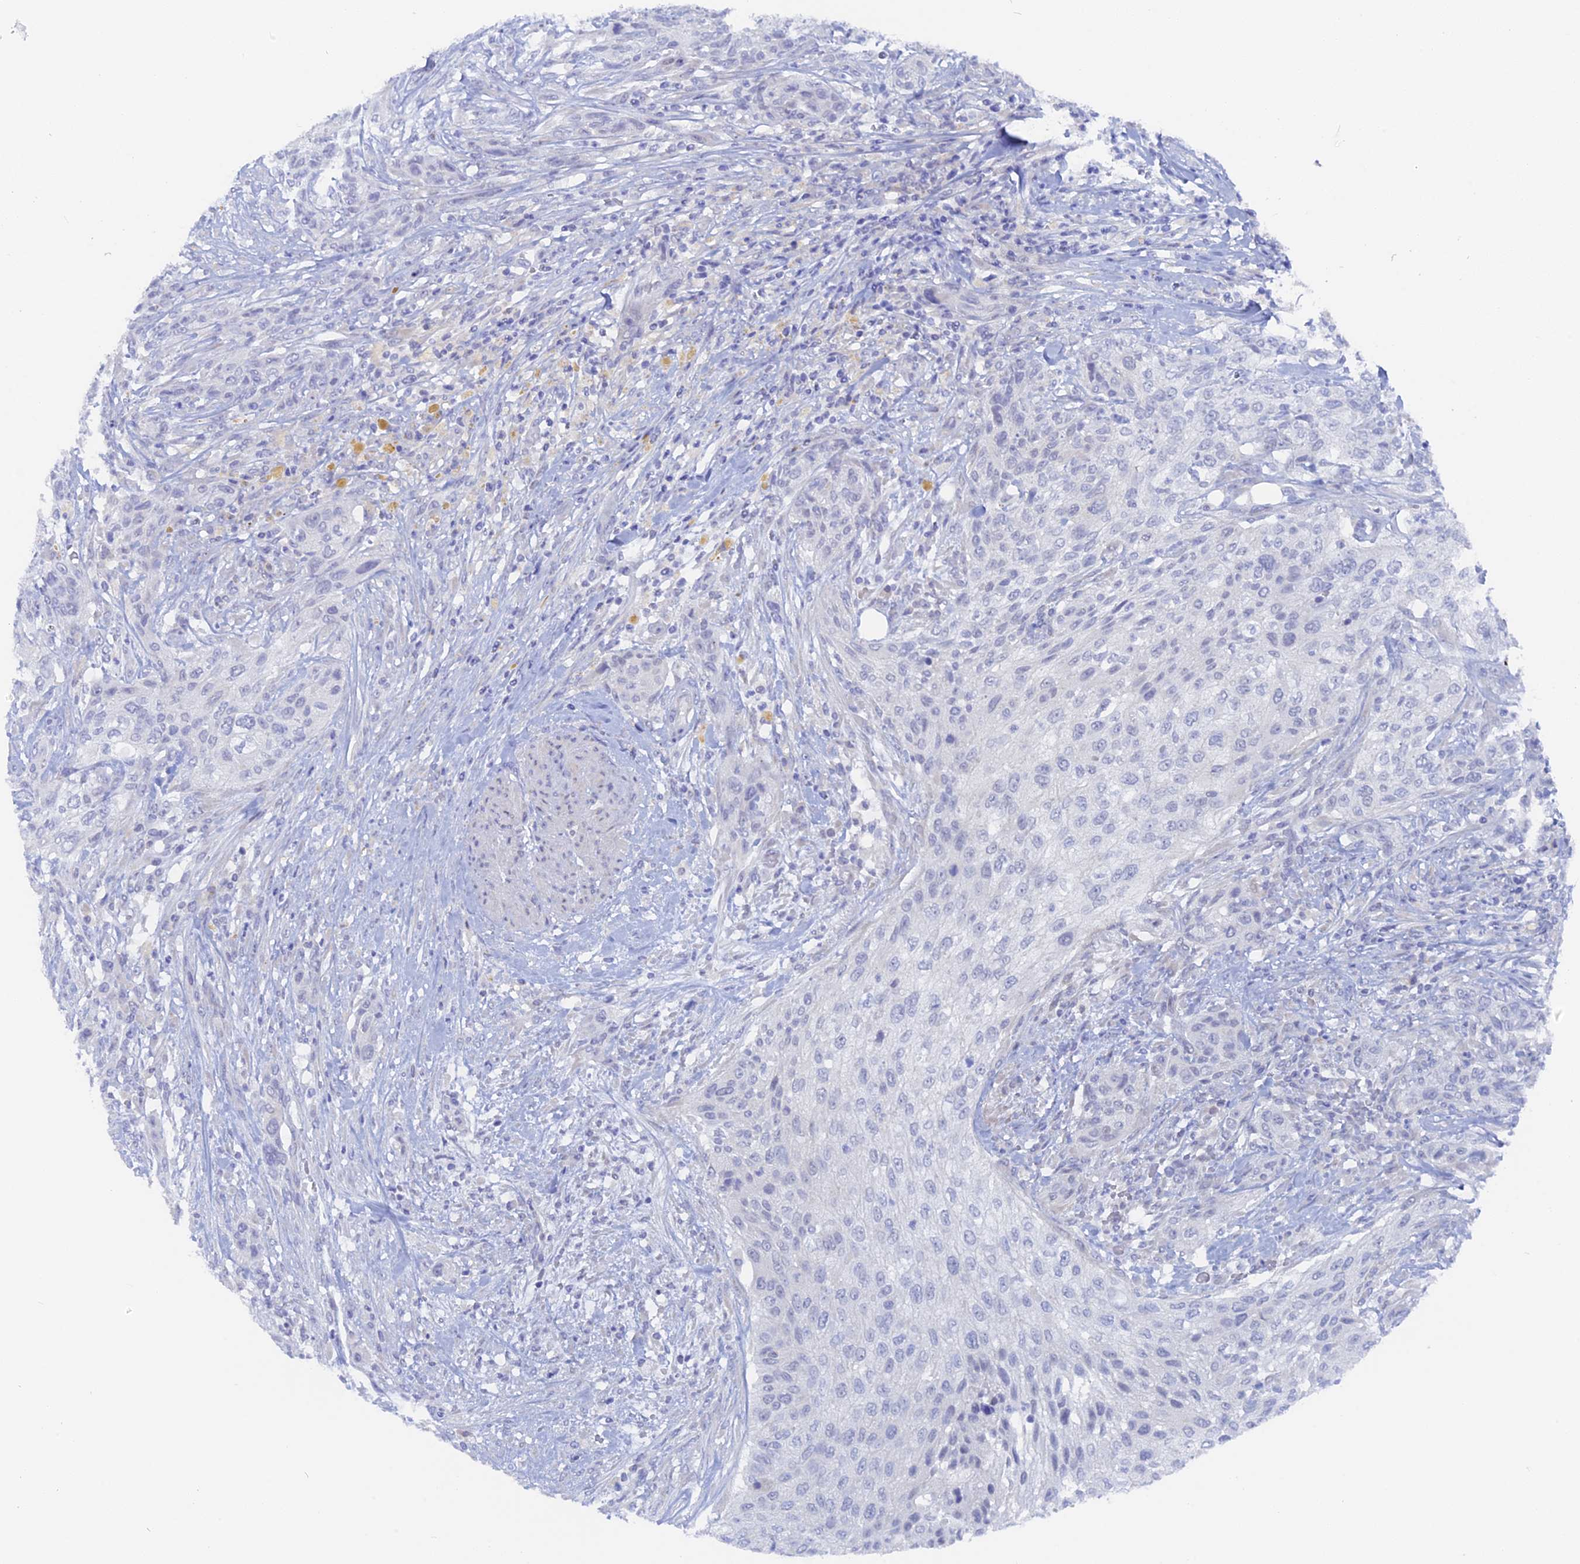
{"staining": {"intensity": "negative", "quantity": "none", "location": "none"}, "tissue": "urothelial cancer", "cell_type": "Tumor cells", "image_type": "cancer", "snomed": [{"axis": "morphology", "description": "Urothelial carcinoma, High grade"}, {"axis": "topography", "description": "Urinary bladder"}], "caption": "Immunohistochemical staining of human high-grade urothelial carcinoma shows no significant positivity in tumor cells. (DAB IHC with hematoxylin counter stain).", "gene": "DACT3", "patient": {"sex": "male", "age": 35}}